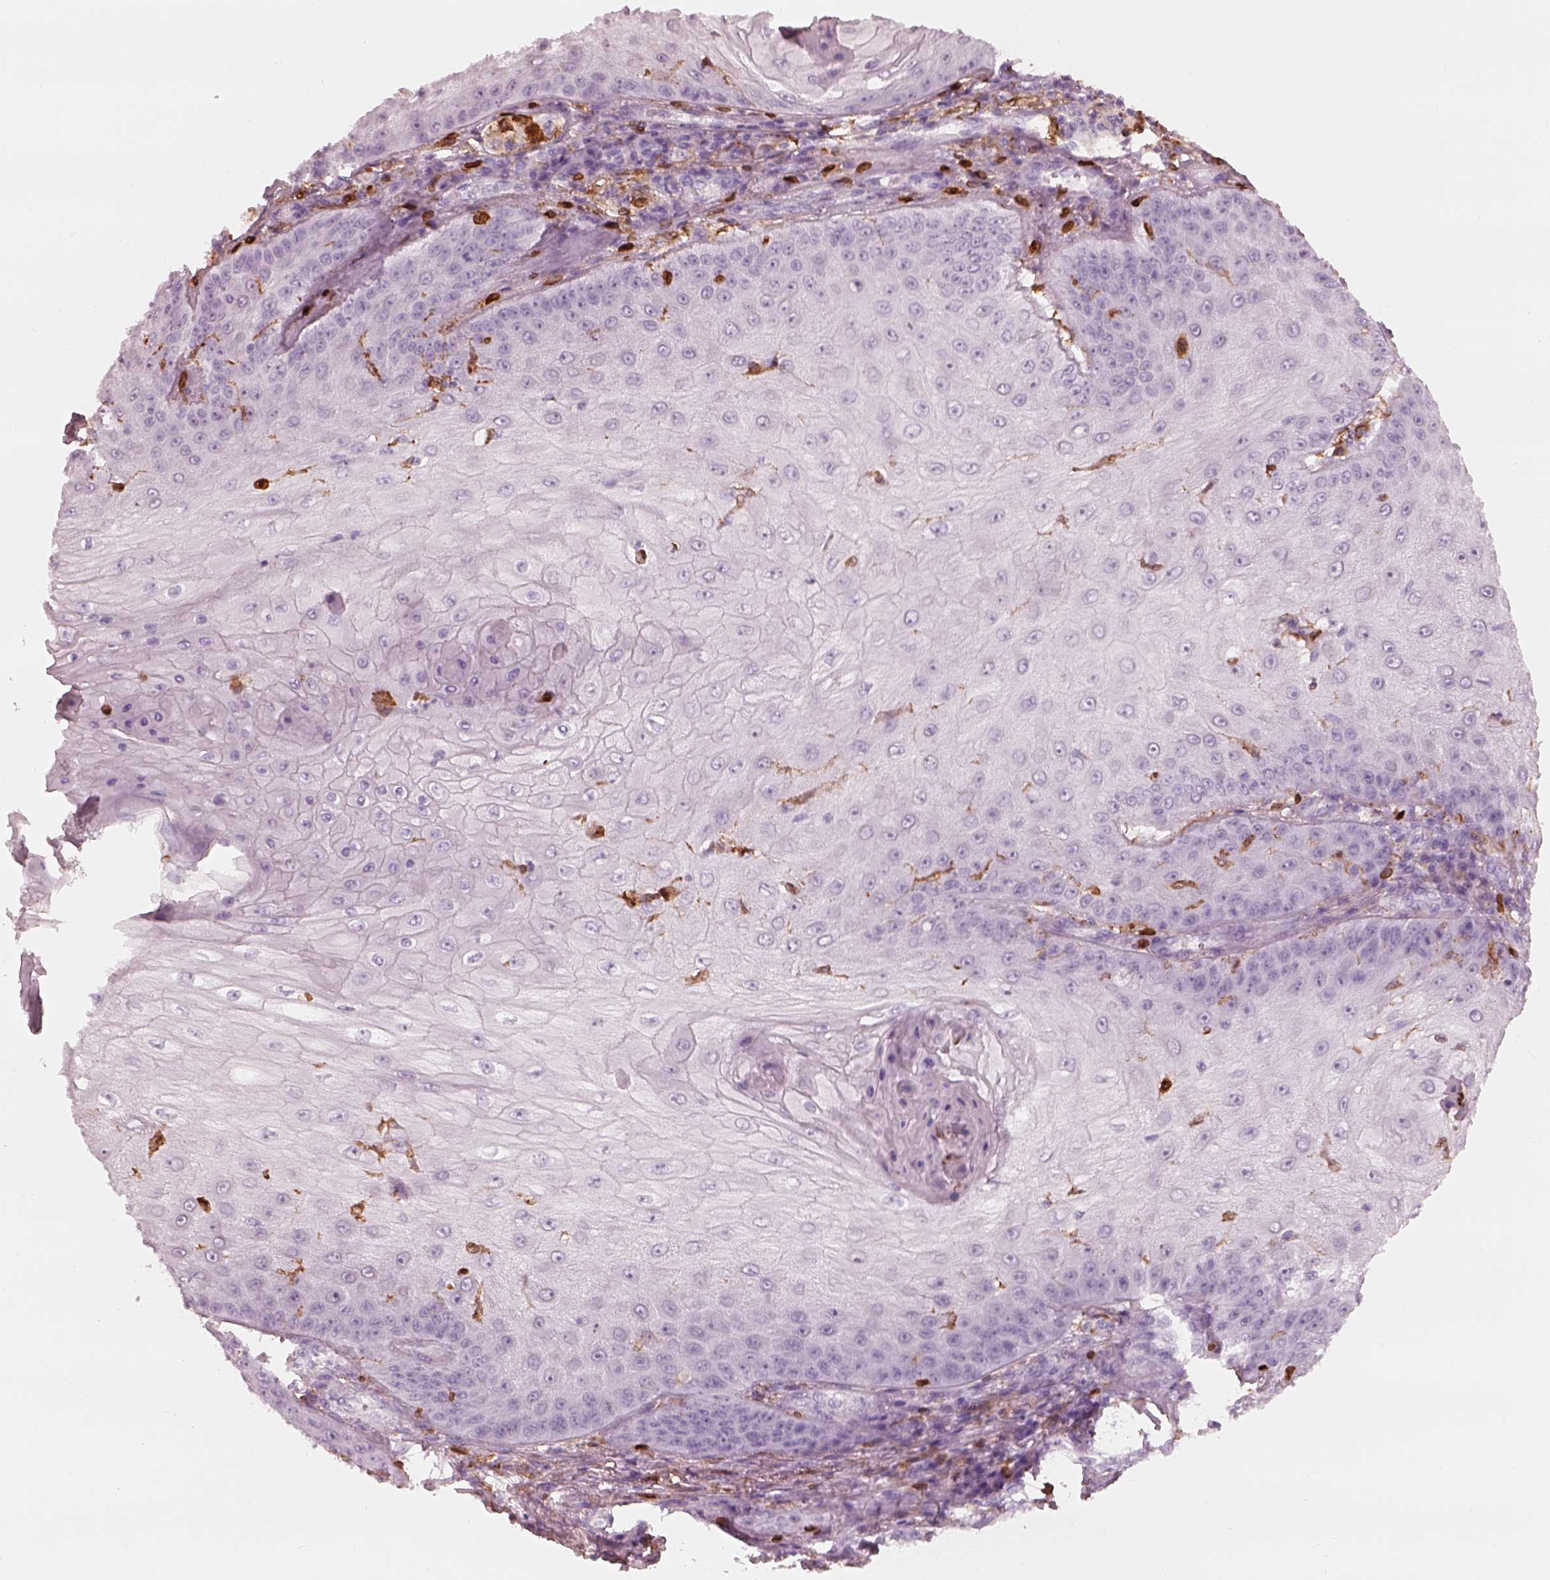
{"staining": {"intensity": "negative", "quantity": "none", "location": "none"}, "tissue": "skin cancer", "cell_type": "Tumor cells", "image_type": "cancer", "snomed": [{"axis": "morphology", "description": "Squamous cell carcinoma, NOS"}, {"axis": "topography", "description": "Skin"}], "caption": "Histopathology image shows no significant protein expression in tumor cells of skin cancer.", "gene": "ALOX5", "patient": {"sex": "male", "age": 70}}